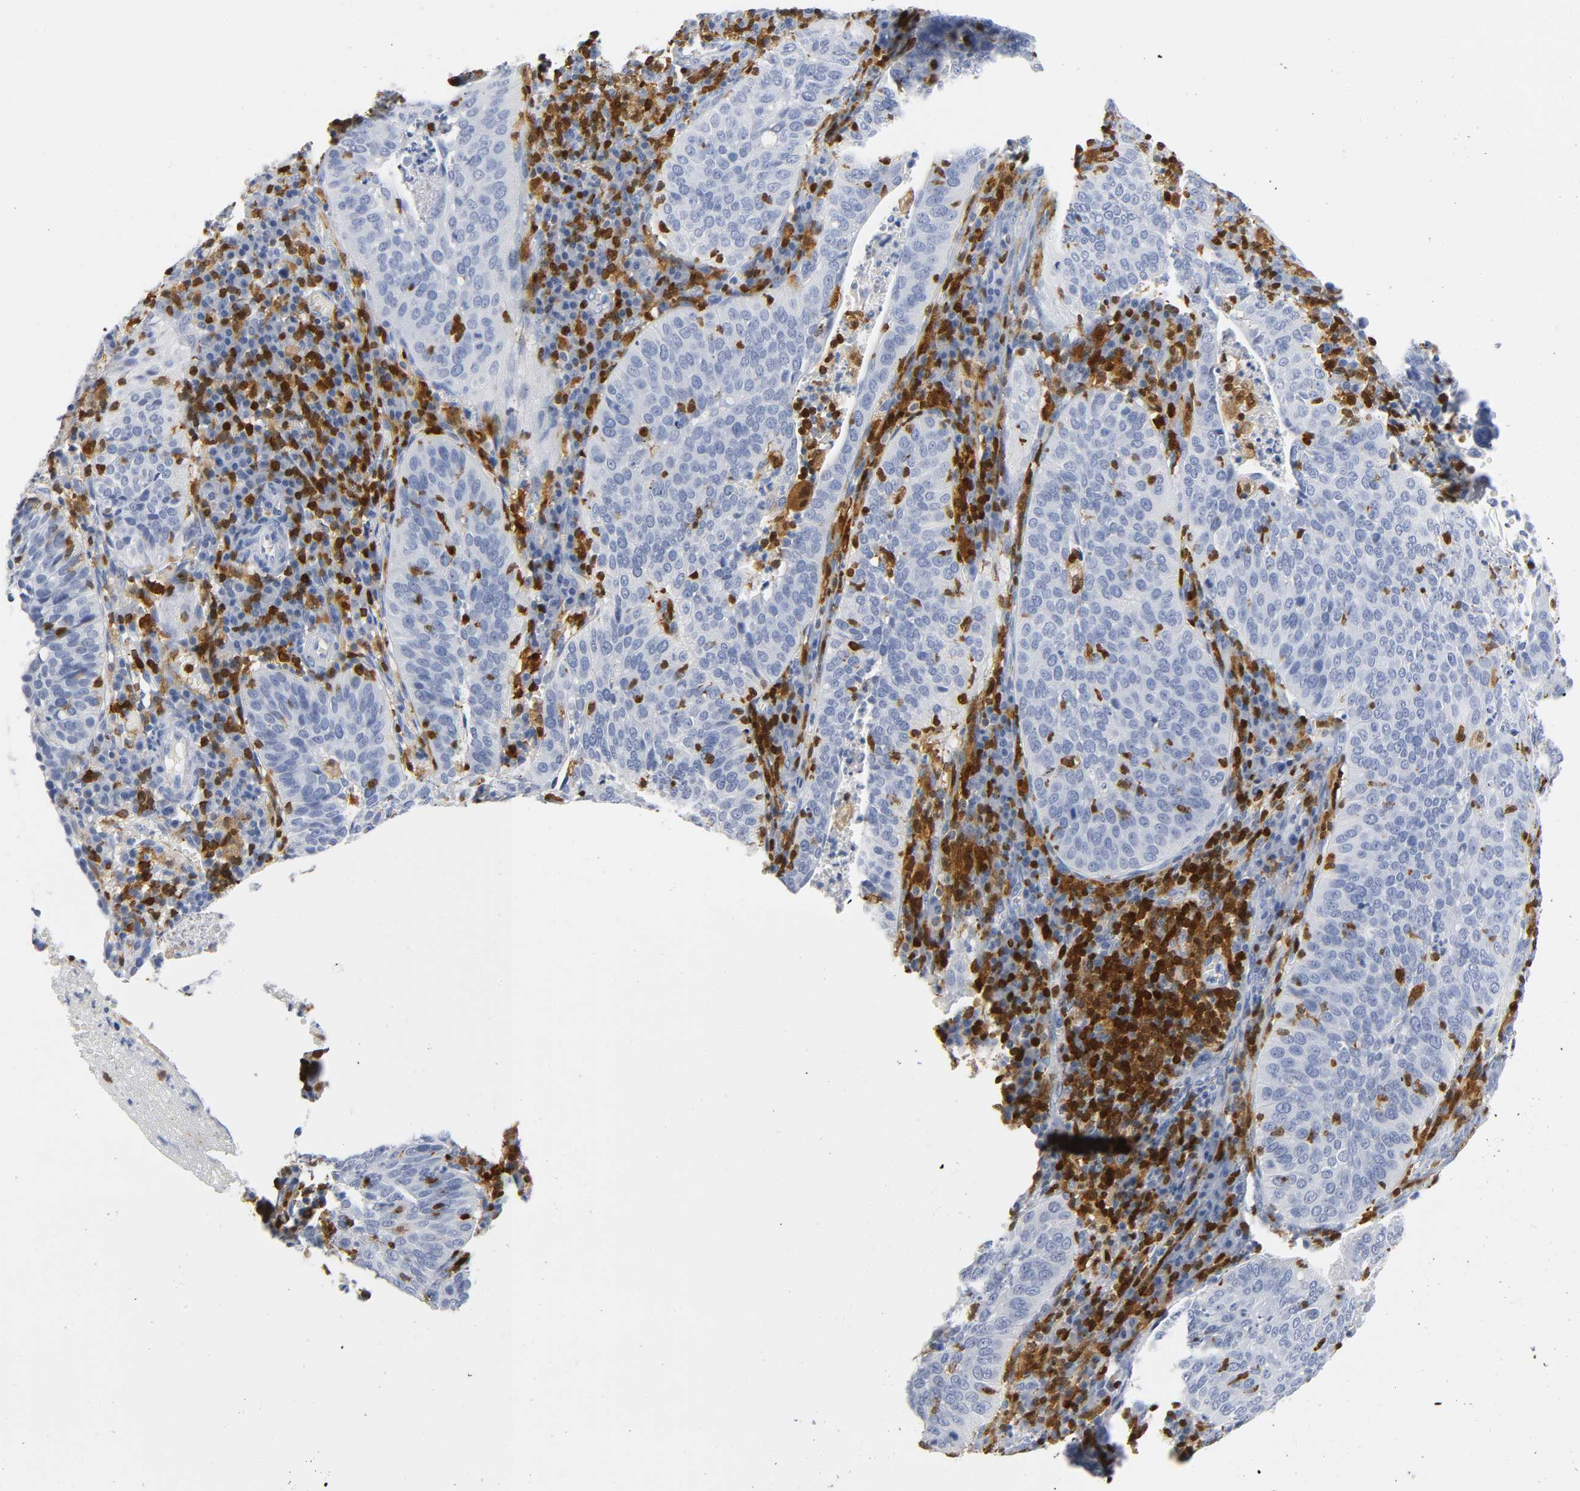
{"staining": {"intensity": "negative", "quantity": "none", "location": "none"}, "tissue": "cervical cancer", "cell_type": "Tumor cells", "image_type": "cancer", "snomed": [{"axis": "morphology", "description": "Squamous cell carcinoma, NOS"}, {"axis": "topography", "description": "Cervix"}], "caption": "DAB immunohistochemical staining of human cervical cancer reveals no significant expression in tumor cells.", "gene": "DOK2", "patient": {"sex": "female", "age": 39}}